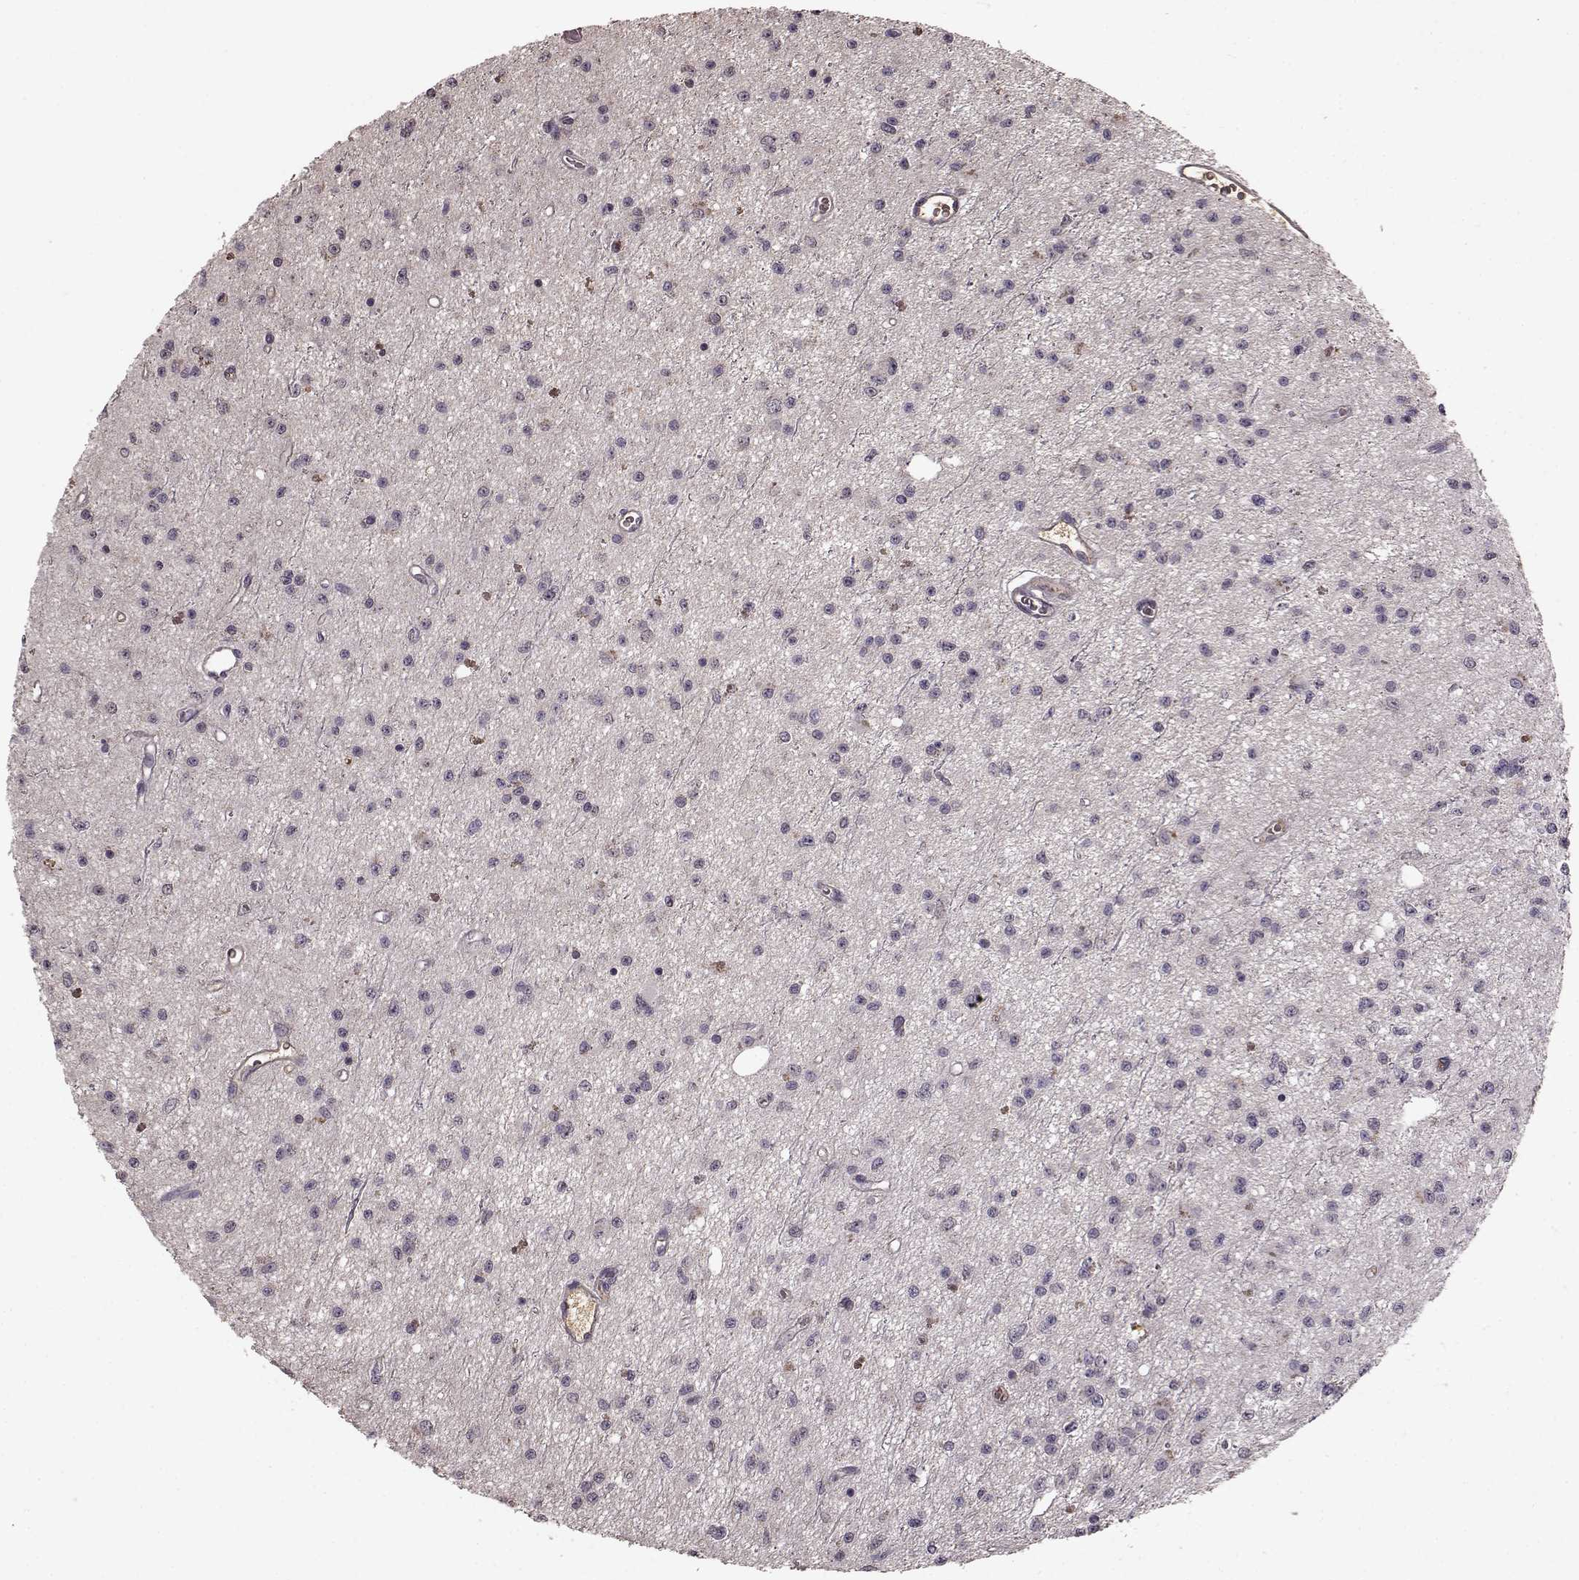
{"staining": {"intensity": "negative", "quantity": "none", "location": "none"}, "tissue": "glioma", "cell_type": "Tumor cells", "image_type": "cancer", "snomed": [{"axis": "morphology", "description": "Glioma, malignant, Low grade"}, {"axis": "topography", "description": "Brain"}], "caption": "High magnification brightfield microscopy of glioma stained with DAB (3,3'-diaminobenzidine) (brown) and counterstained with hematoxylin (blue): tumor cells show no significant positivity.", "gene": "NRL", "patient": {"sex": "female", "age": 45}}